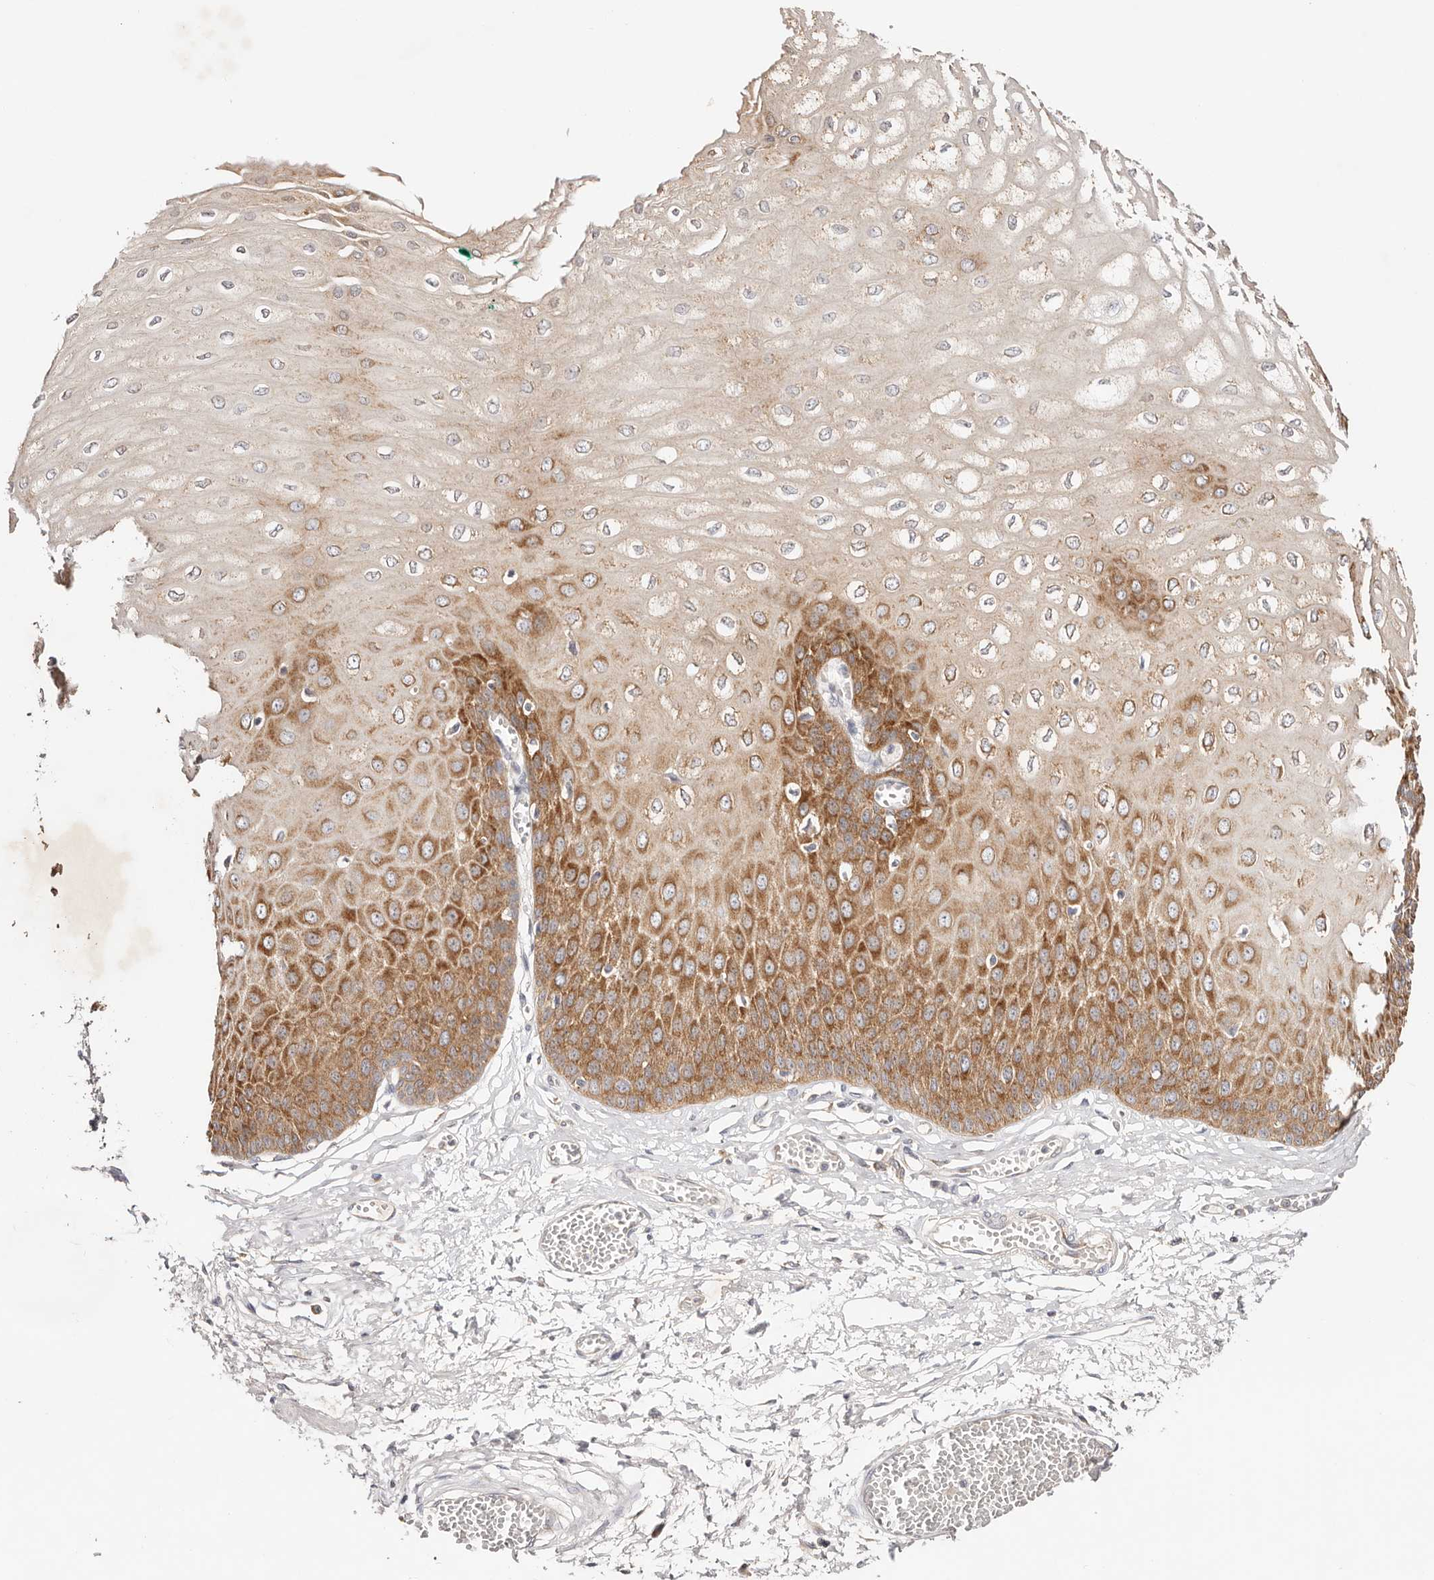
{"staining": {"intensity": "strong", "quantity": "25%-75%", "location": "cytoplasmic/membranous"}, "tissue": "esophagus", "cell_type": "Squamous epithelial cells", "image_type": "normal", "snomed": [{"axis": "morphology", "description": "Normal tissue, NOS"}, {"axis": "topography", "description": "Esophagus"}], "caption": "Immunohistochemical staining of benign esophagus demonstrates strong cytoplasmic/membranous protein staining in about 25%-75% of squamous epithelial cells.", "gene": "GNA13", "patient": {"sex": "male", "age": 60}}